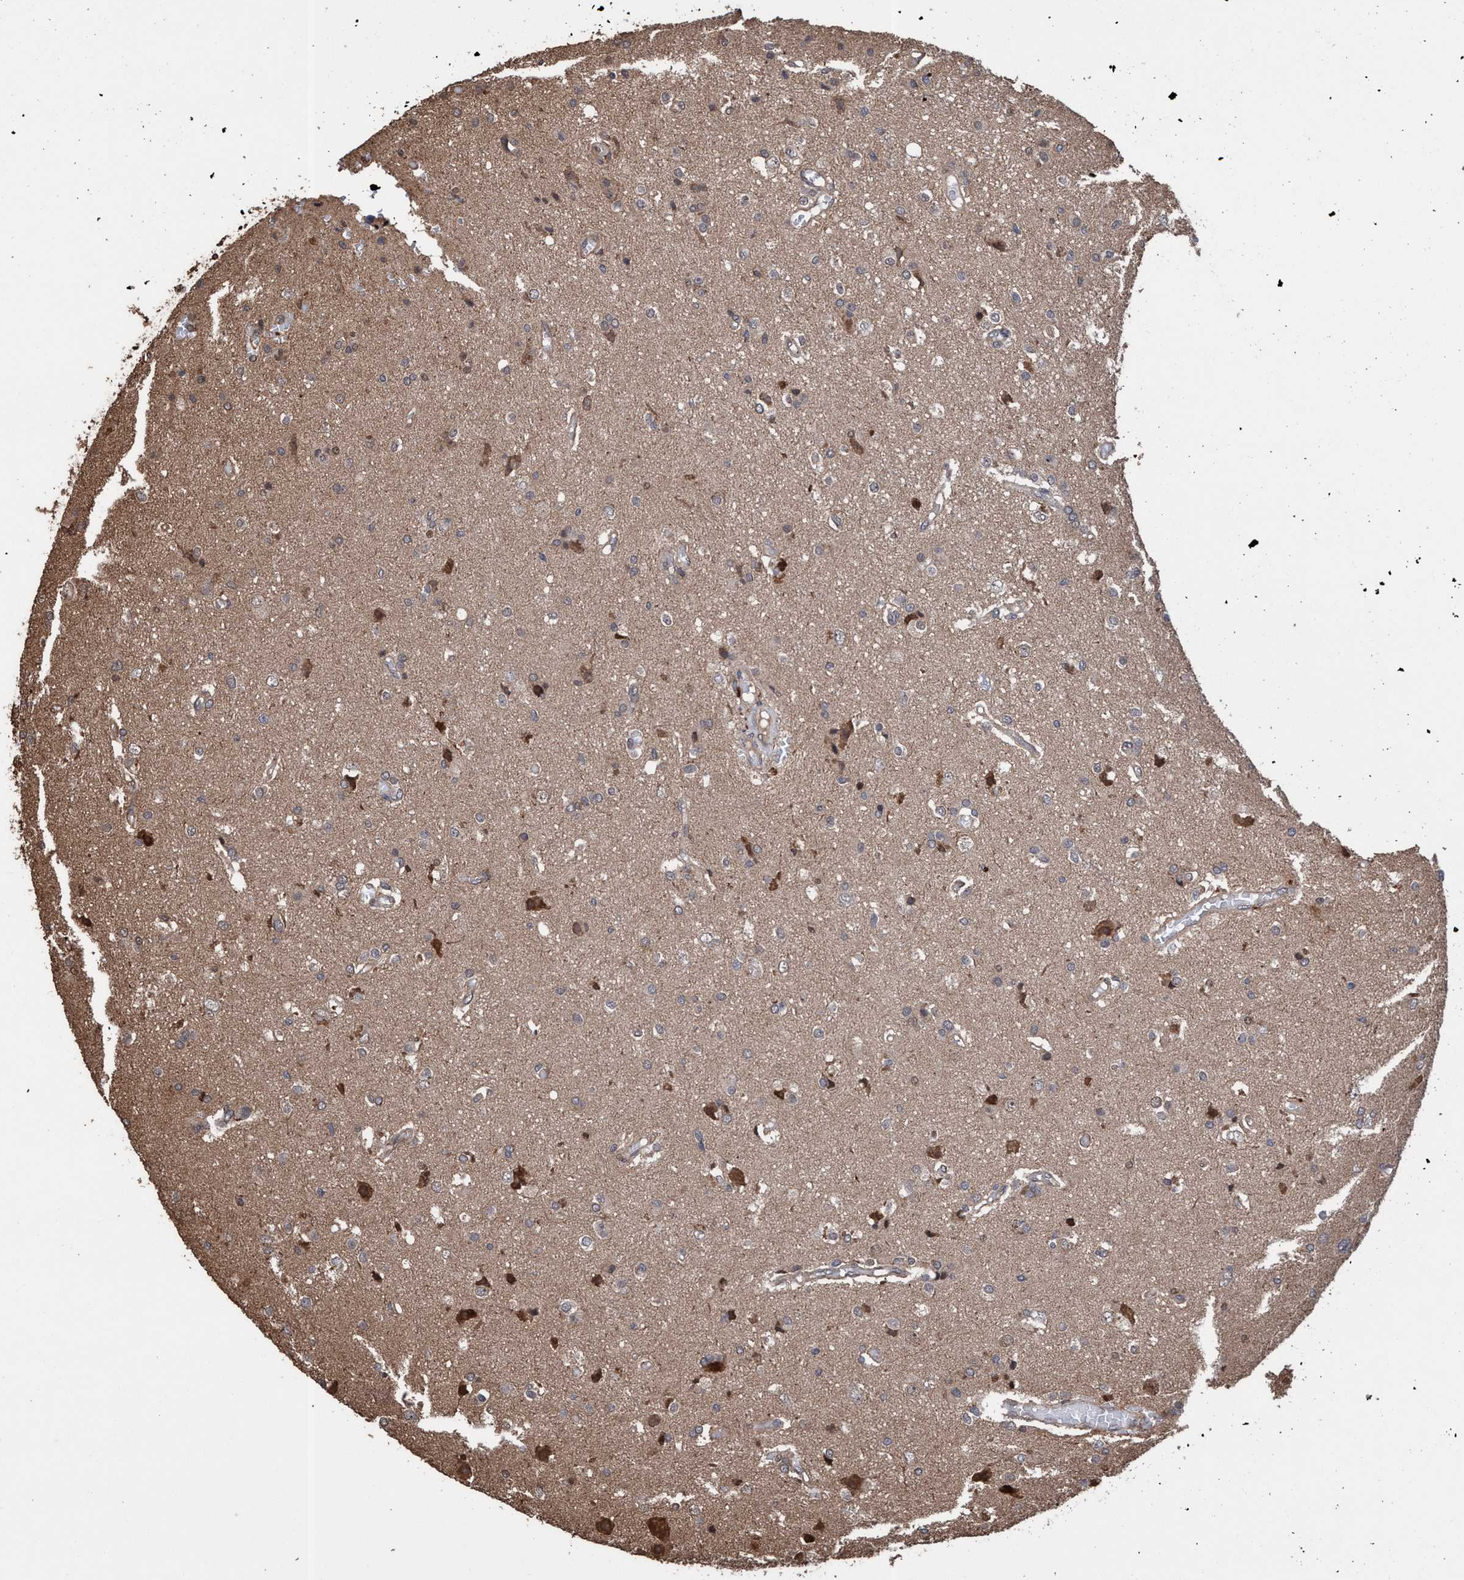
{"staining": {"intensity": "negative", "quantity": "none", "location": "none"}, "tissue": "glioma", "cell_type": "Tumor cells", "image_type": "cancer", "snomed": [{"axis": "morphology", "description": "Glioma, malignant, High grade"}, {"axis": "topography", "description": "Brain"}], "caption": "Human glioma stained for a protein using immunohistochemistry exhibits no expression in tumor cells.", "gene": "TRPC7", "patient": {"sex": "male", "age": 47}}